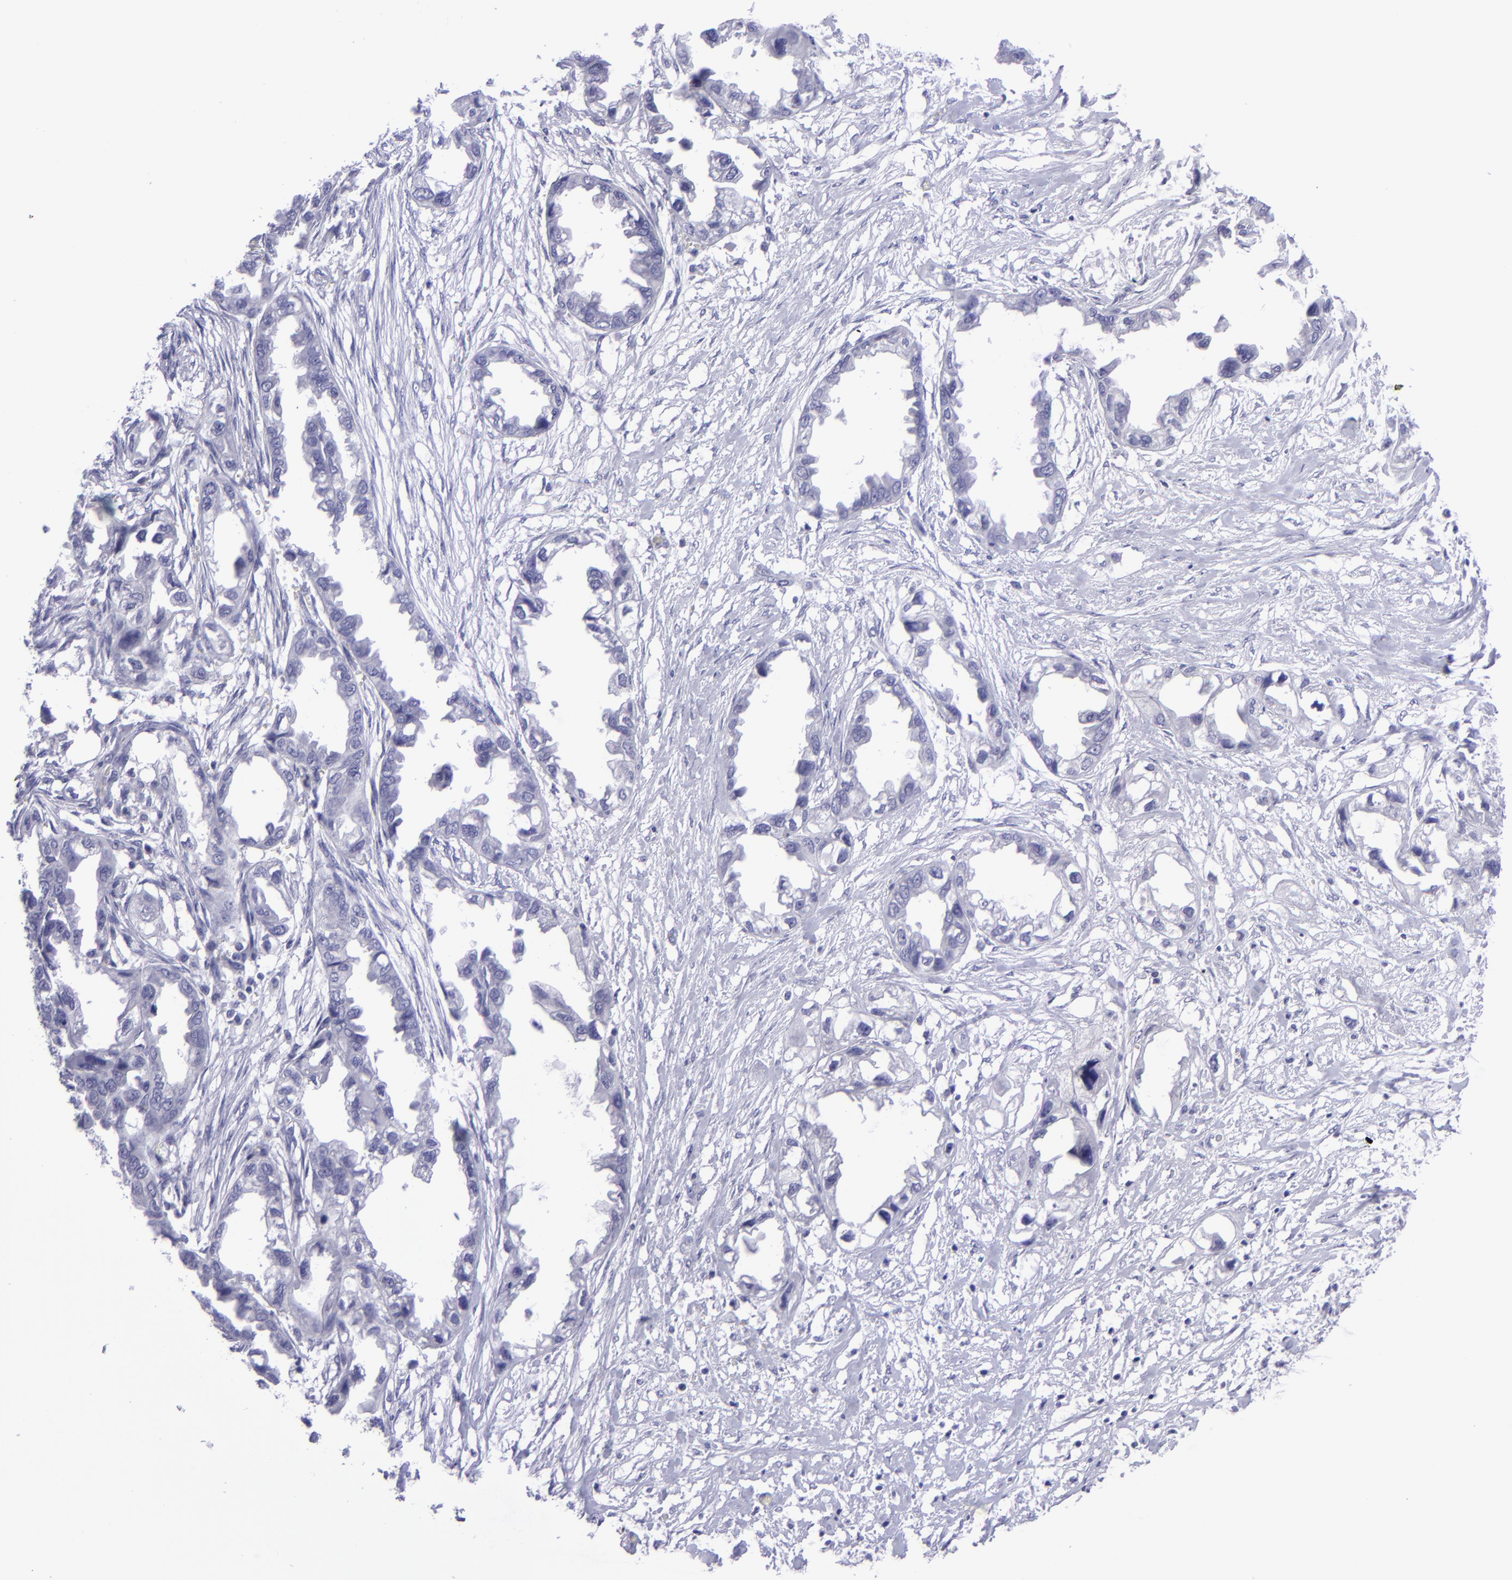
{"staining": {"intensity": "negative", "quantity": "none", "location": "none"}, "tissue": "endometrial cancer", "cell_type": "Tumor cells", "image_type": "cancer", "snomed": [{"axis": "morphology", "description": "Adenocarcinoma, NOS"}, {"axis": "topography", "description": "Endometrium"}], "caption": "Immunohistochemistry (IHC) of endometrial cancer (adenocarcinoma) demonstrates no positivity in tumor cells.", "gene": "POU2F2", "patient": {"sex": "female", "age": 67}}